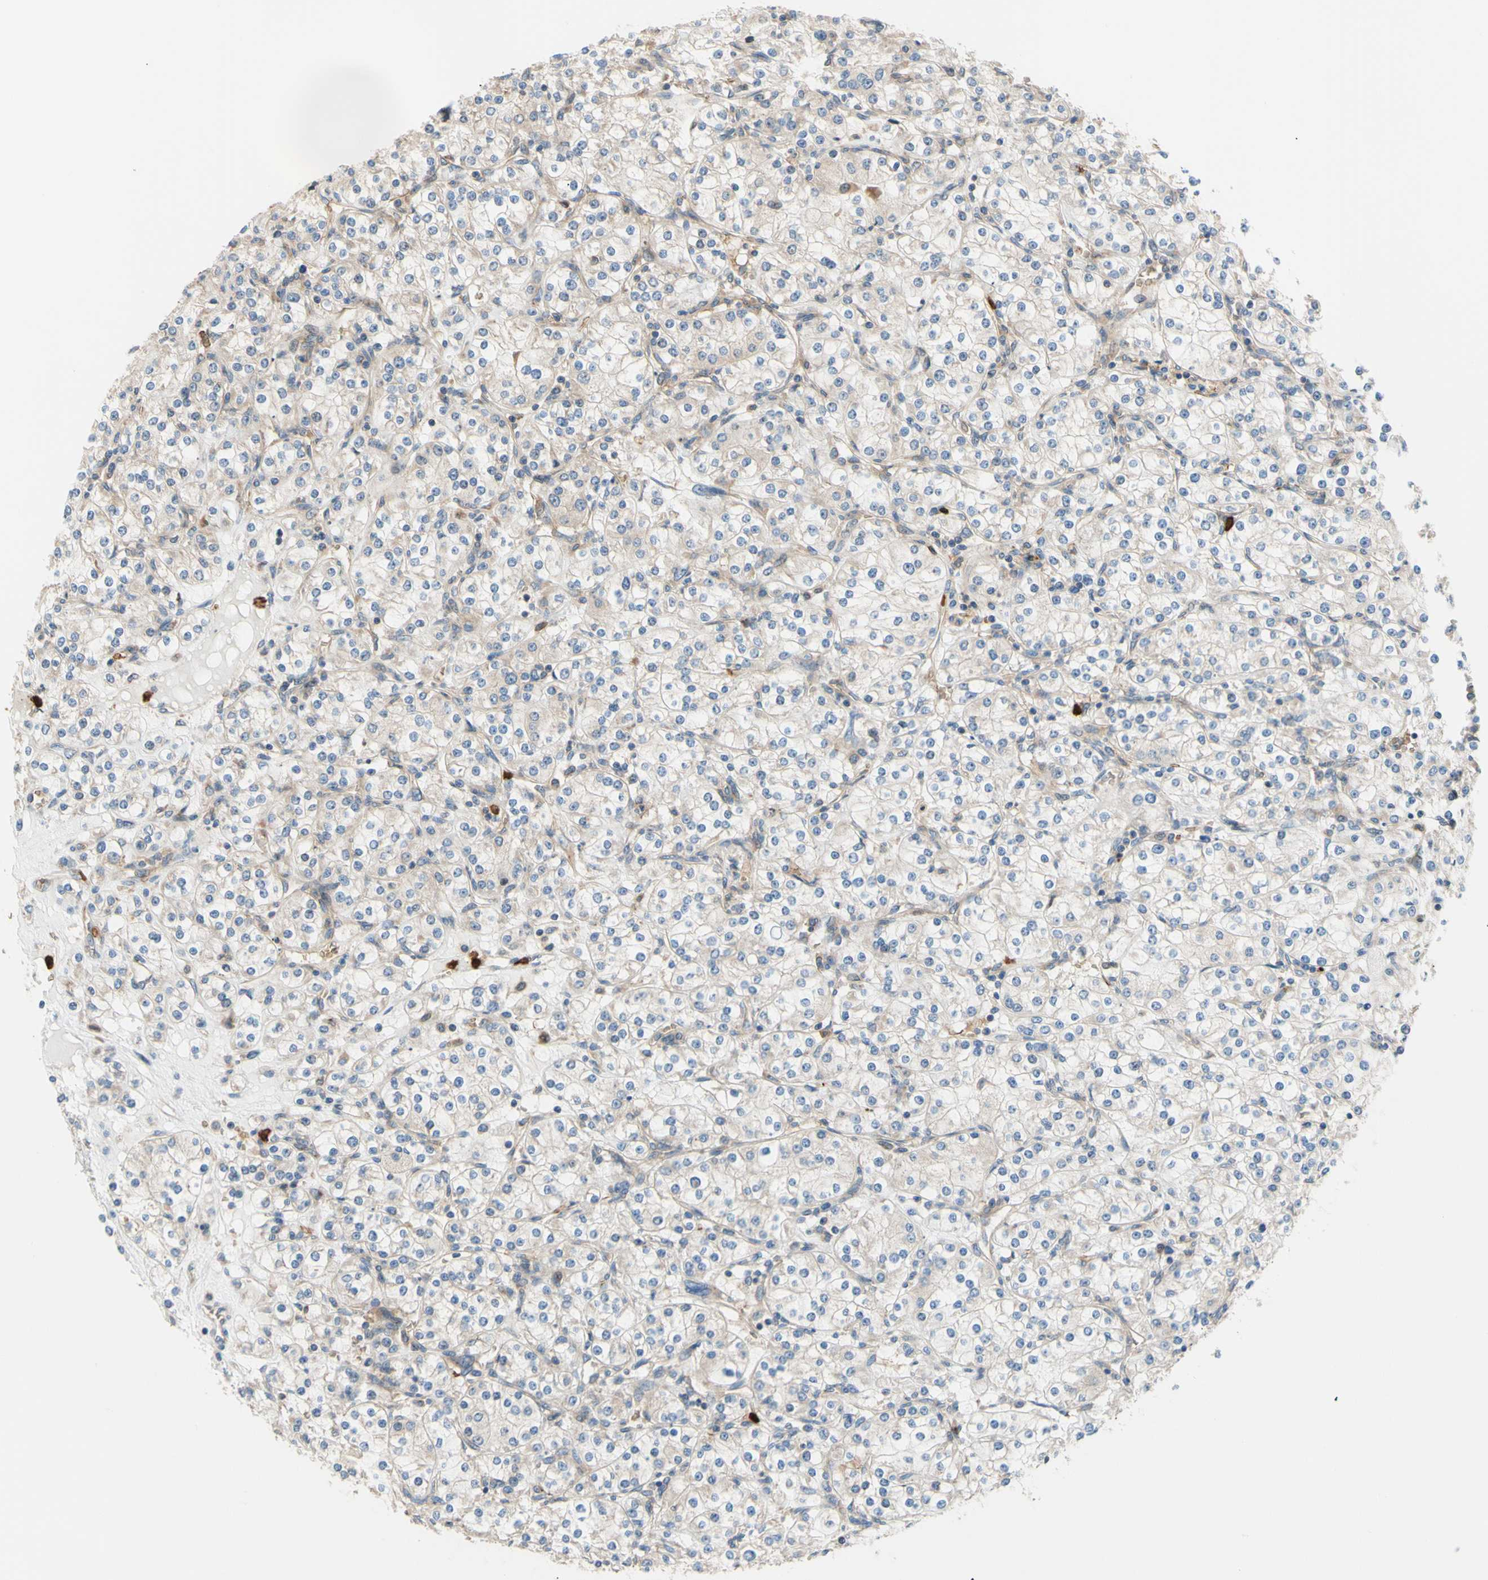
{"staining": {"intensity": "negative", "quantity": "none", "location": "none"}, "tissue": "renal cancer", "cell_type": "Tumor cells", "image_type": "cancer", "snomed": [{"axis": "morphology", "description": "Adenocarcinoma, NOS"}, {"axis": "topography", "description": "Kidney"}], "caption": "An image of renal cancer stained for a protein demonstrates no brown staining in tumor cells.", "gene": "USP9X", "patient": {"sex": "male", "age": 77}}